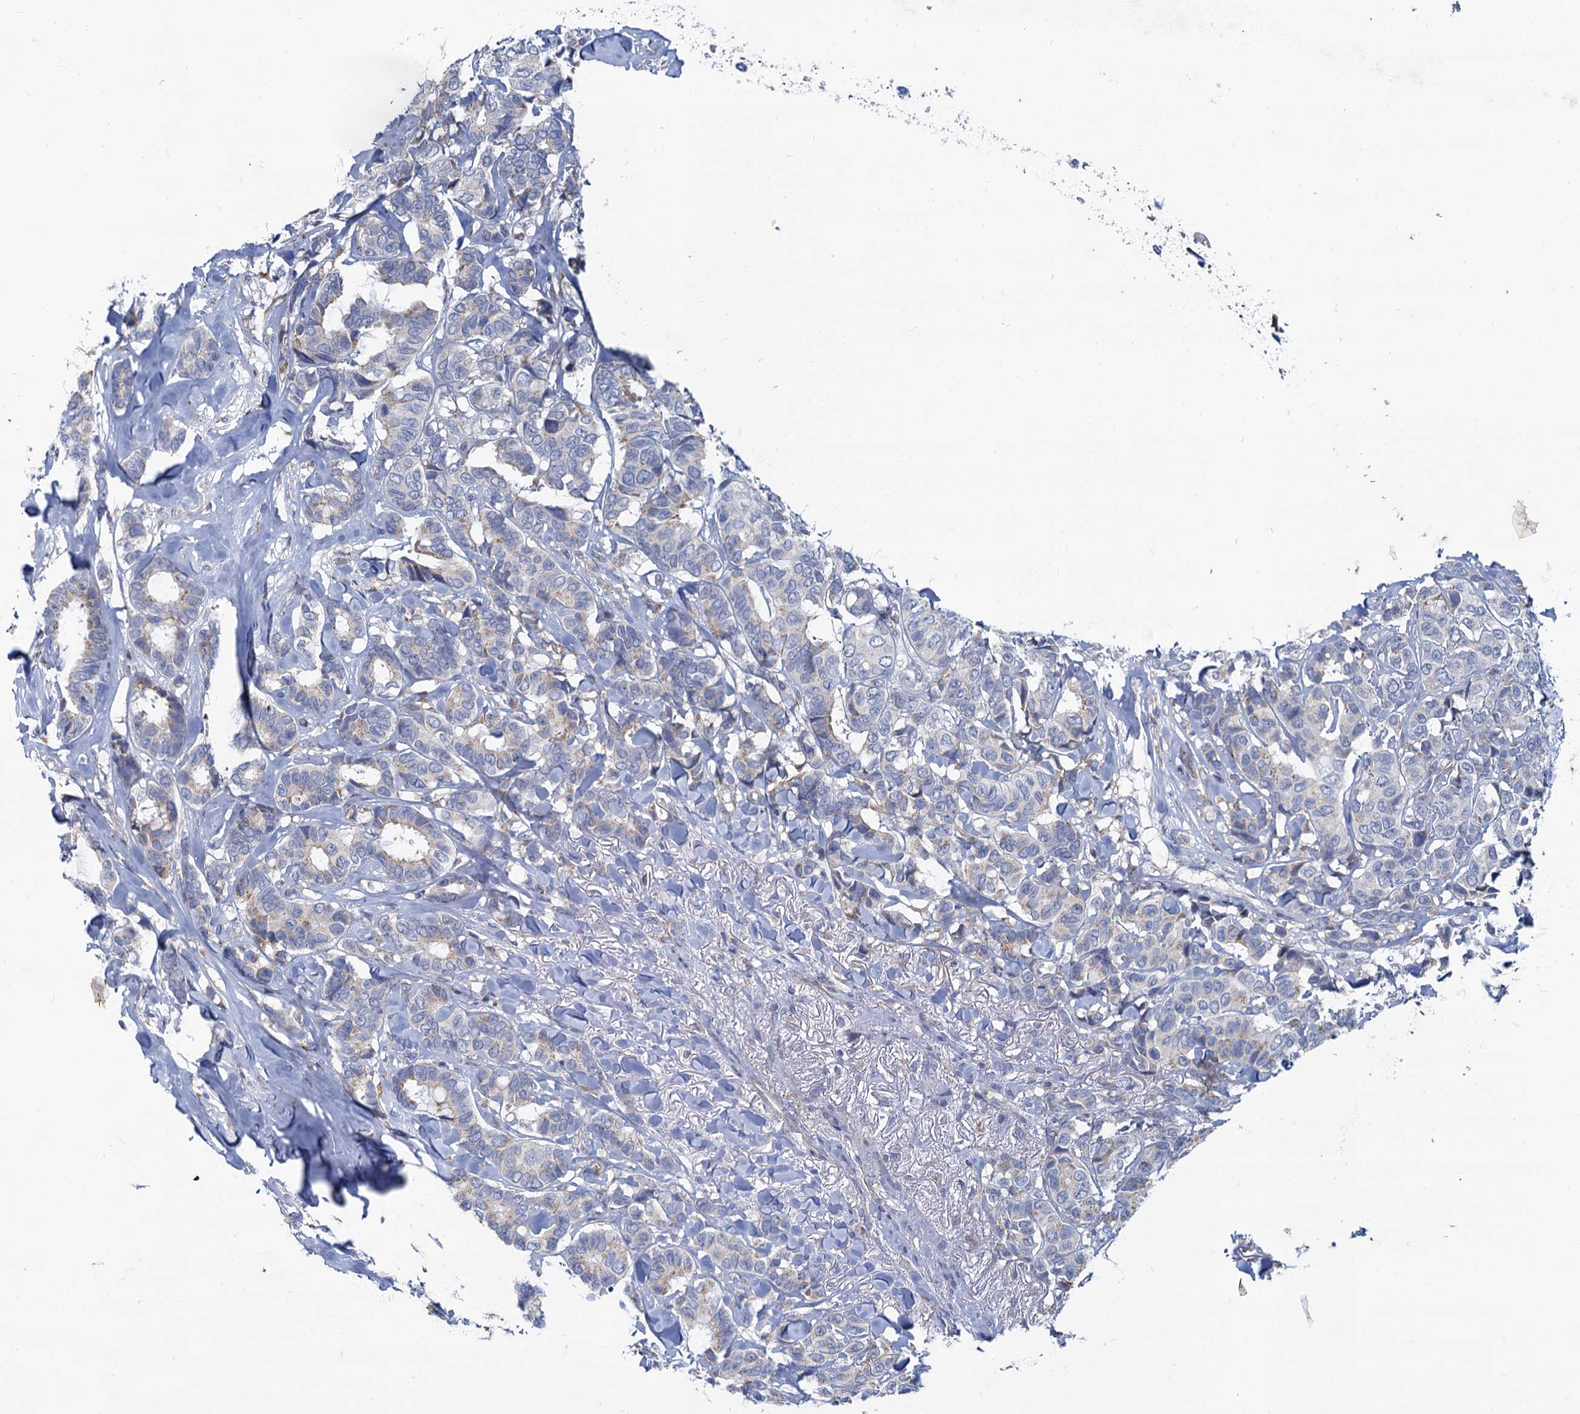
{"staining": {"intensity": "weak", "quantity": "<25%", "location": "cytoplasmic/membranous"}, "tissue": "breast cancer", "cell_type": "Tumor cells", "image_type": "cancer", "snomed": [{"axis": "morphology", "description": "Duct carcinoma"}, {"axis": "topography", "description": "Breast"}], "caption": "Tumor cells show no significant positivity in breast cancer.", "gene": "PRSS35", "patient": {"sex": "female", "age": 87}}